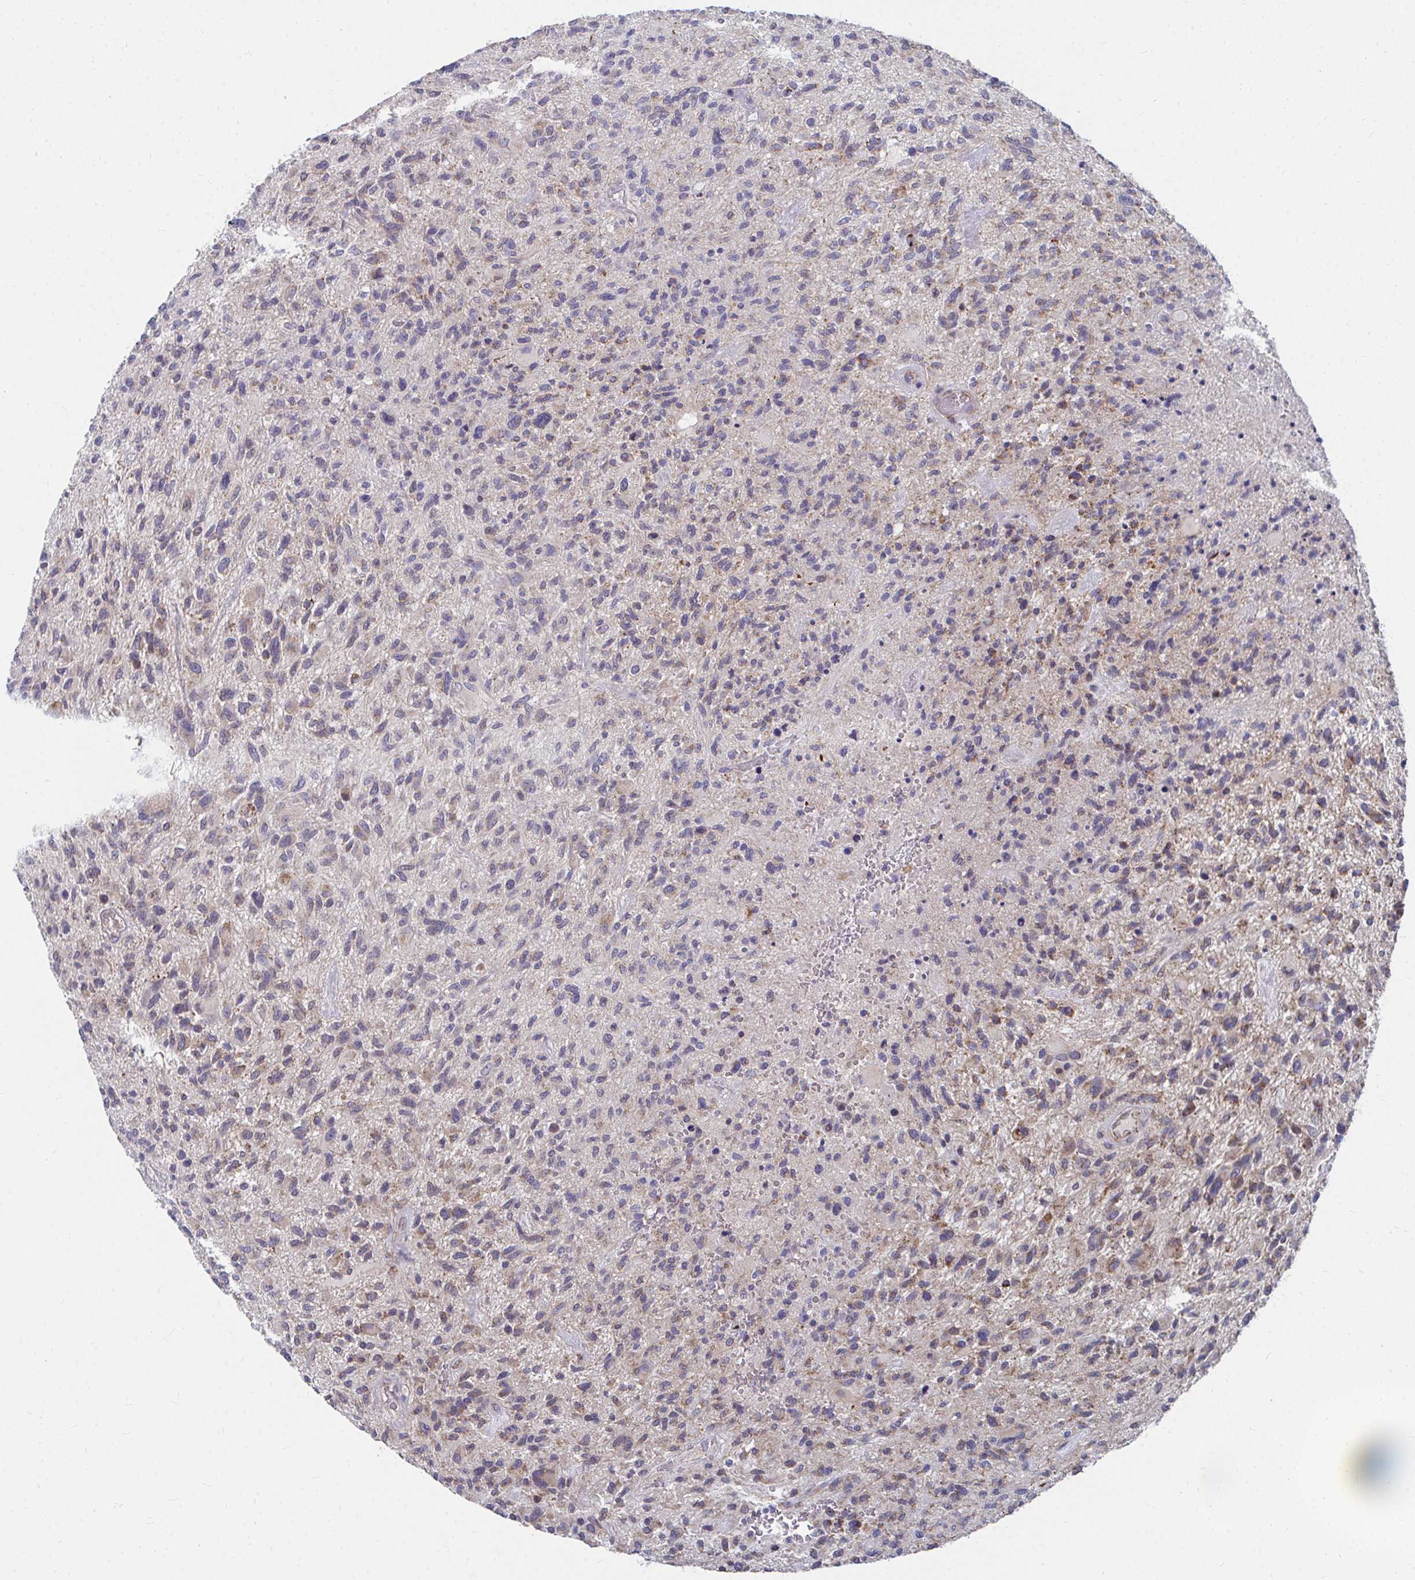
{"staining": {"intensity": "moderate", "quantity": "25%-75%", "location": "cytoplasmic/membranous"}, "tissue": "glioma", "cell_type": "Tumor cells", "image_type": "cancer", "snomed": [{"axis": "morphology", "description": "Glioma, malignant, High grade"}, {"axis": "topography", "description": "Brain"}], "caption": "This micrograph exhibits malignant glioma (high-grade) stained with IHC to label a protein in brown. The cytoplasmic/membranous of tumor cells show moderate positivity for the protein. Nuclei are counter-stained blue.", "gene": "PEX3", "patient": {"sex": "male", "age": 47}}